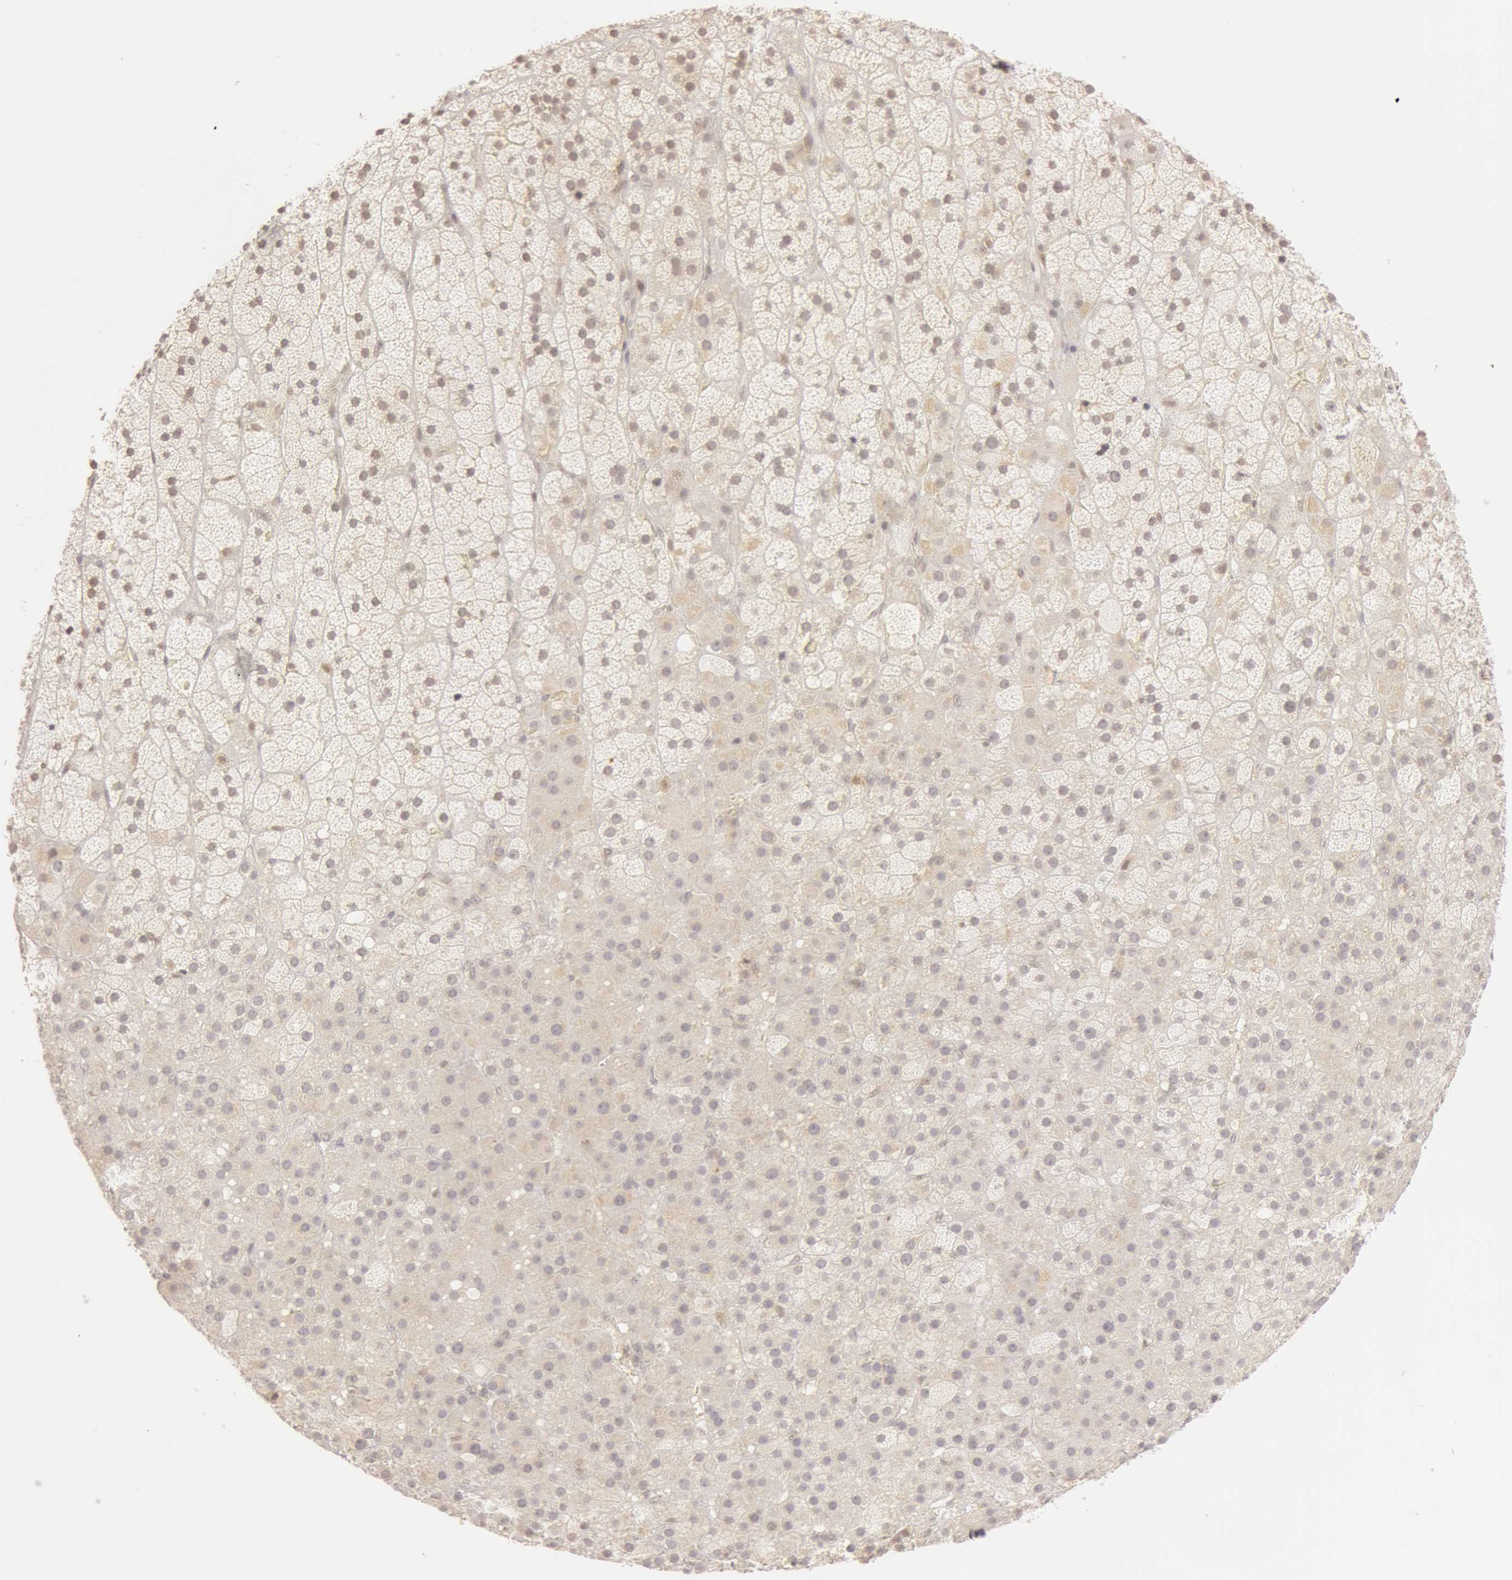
{"staining": {"intensity": "negative", "quantity": "none", "location": "none"}, "tissue": "adrenal gland", "cell_type": "Glandular cells", "image_type": "normal", "snomed": [{"axis": "morphology", "description": "Normal tissue, NOS"}, {"axis": "topography", "description": "Adrenal gland"}], "caption": "Immunohistochemistry (IHC) of unremarkable adrenal gland reveals no staining in glandular cells.", "gene": "OASL", "patient": {"sex": "male", "age": 35}}